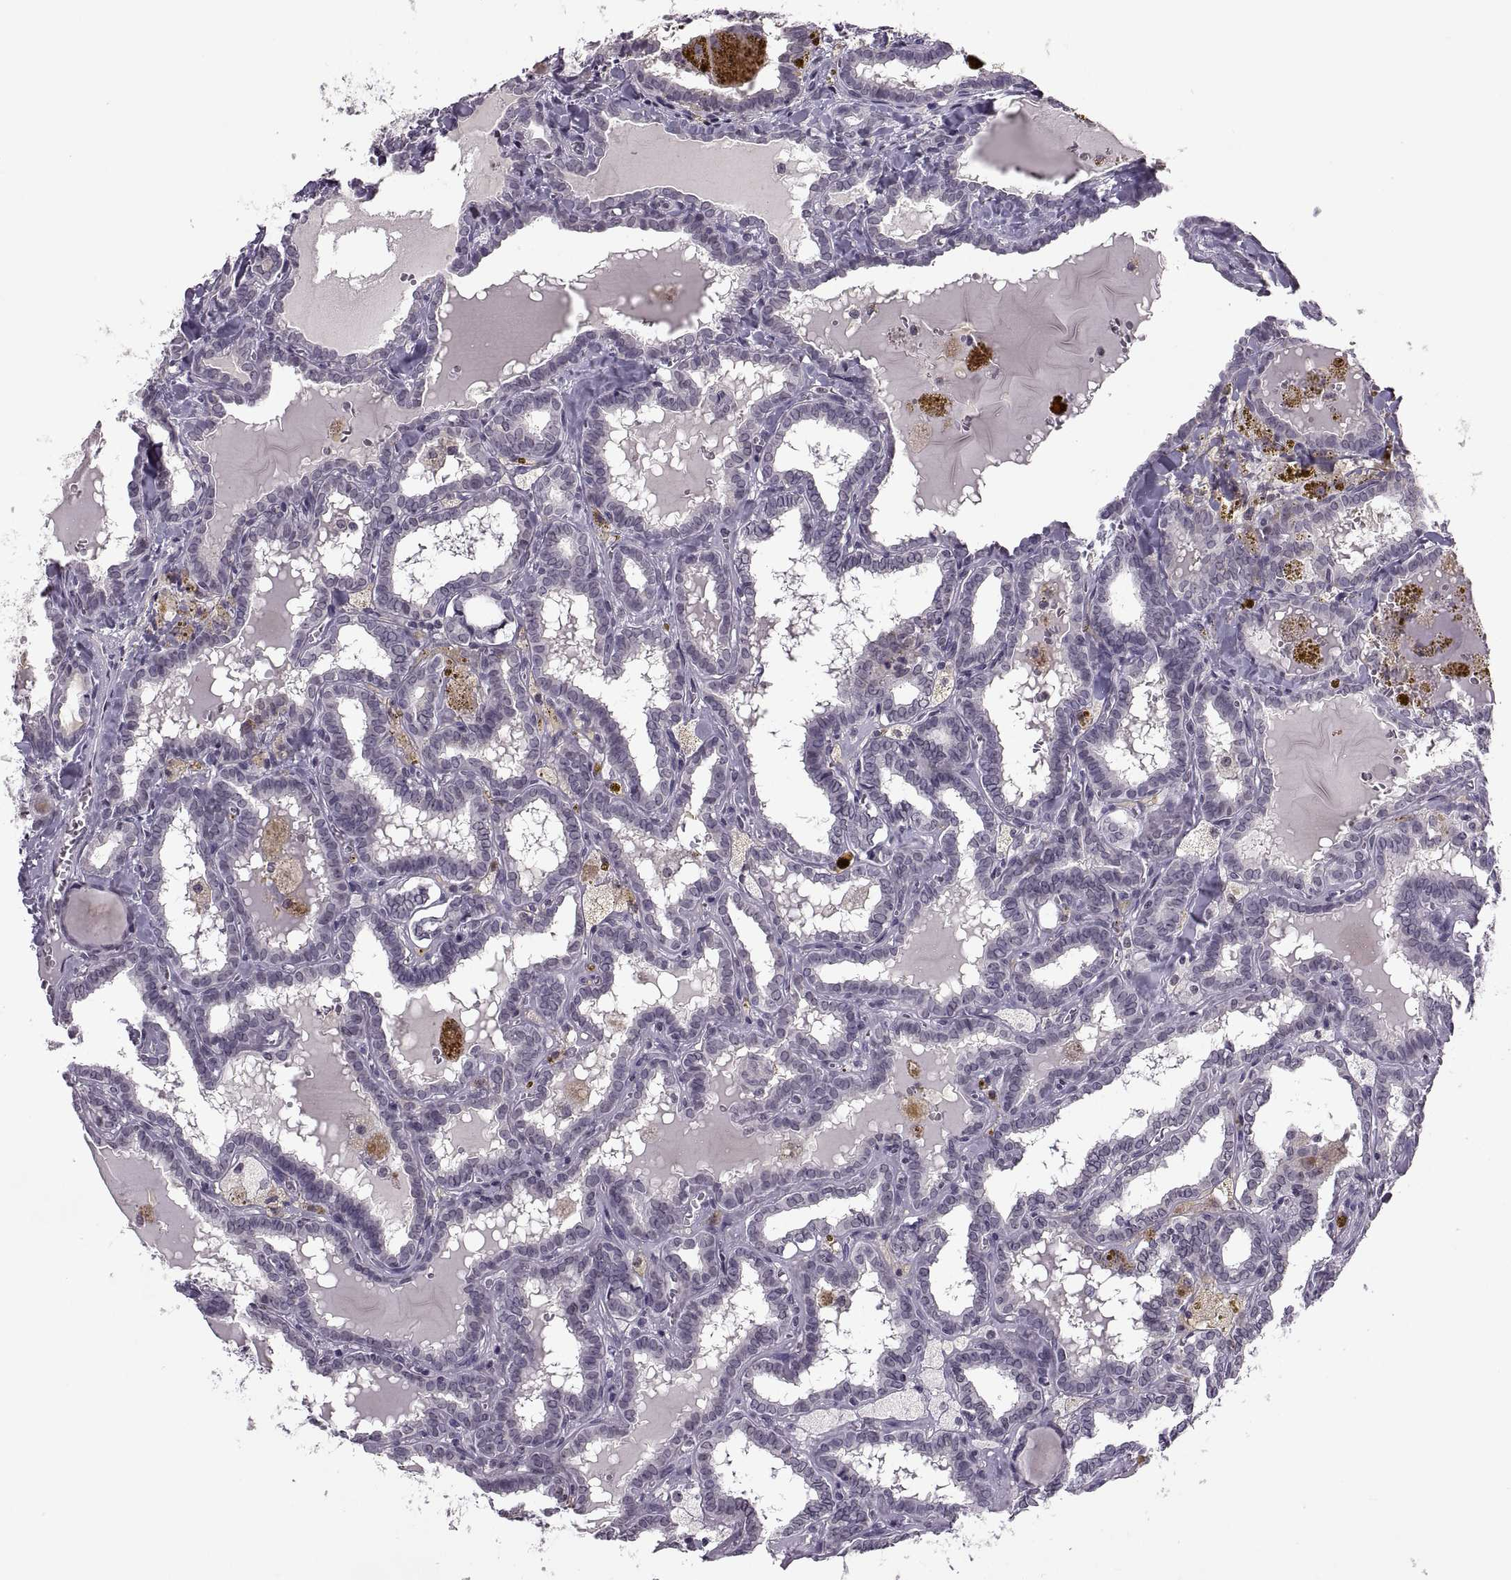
{"staining": {"intensity": "negative", "quantity": "none", "location": "none"}, "tissue": "thyroid cancer", "cell_type": "Tumor cells", "image_type": "cancer", "snomed": [{"axis": "morphology", "description": "Papillary adenocarcinoma, NOS"}, {"axis": "topography", "description": "Thyroid gland"}], "caption": "Human thyroid papillary adenocarcinoma stained for a protein using immunohistochemistry (IHC) demonstrates no staining in tumor cells.", "gene": "OTP", "patient": {"sex": "female", "age": 39}}